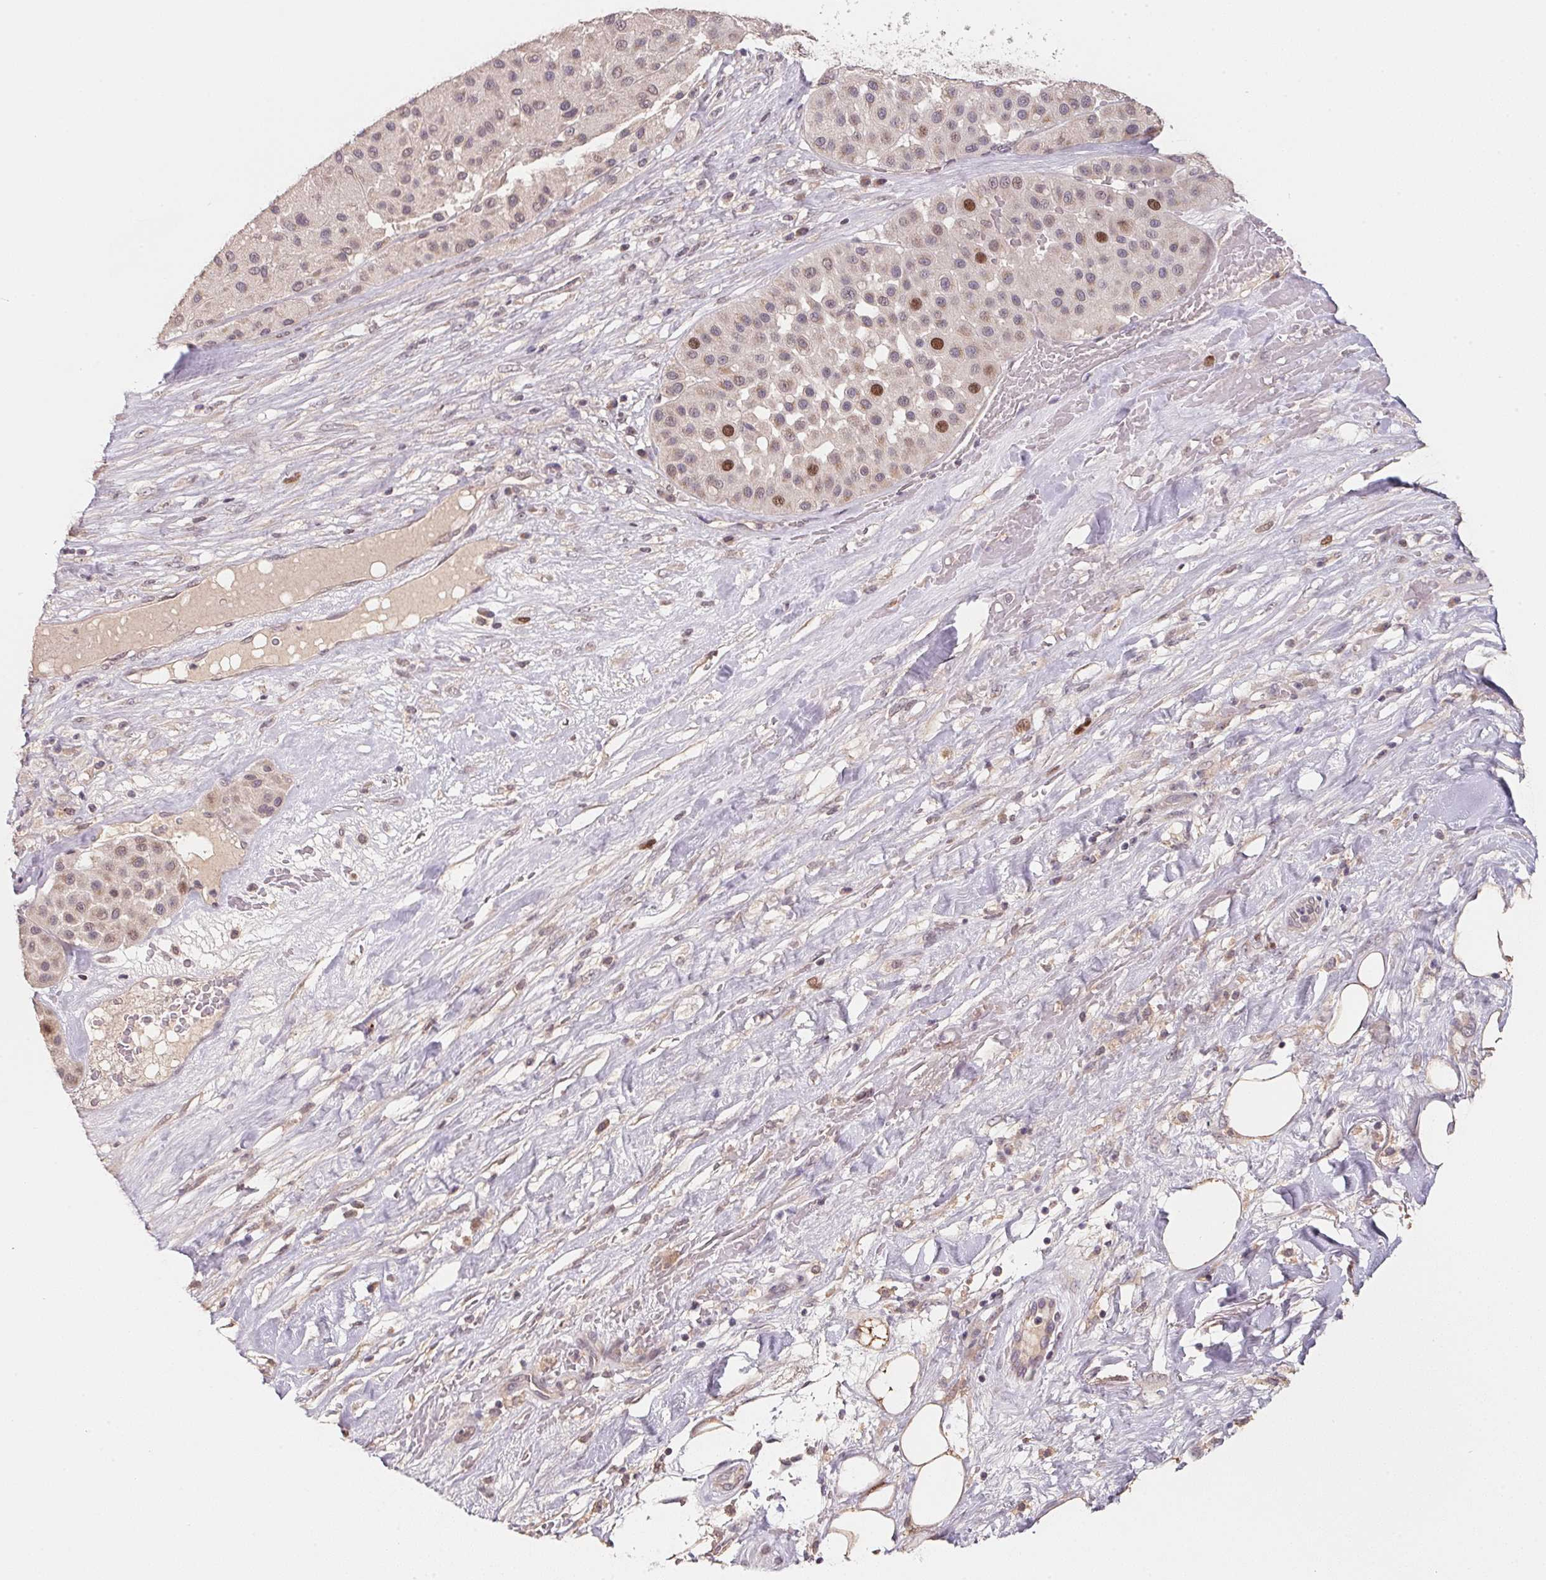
{"staining": {"intensity": "moderate", "quantity": "<25%", "location": "nuclear"}, "tissue": "melanoma", "cell_type": "Tumor cells", "image_type": "cancer", "snomed": [{"axis": "morphology", "description": "Malignant melanoma, Metastatic site"}, {"axis": "topography", "description": "Smooth muscle"}], "caption": "A micrograph of melanoma stained for a protein demonstrates moderate nuclear brown staining in tumor cells.", "gene": "KIFC1", "patient": {"sex": "male", "age": 41}}